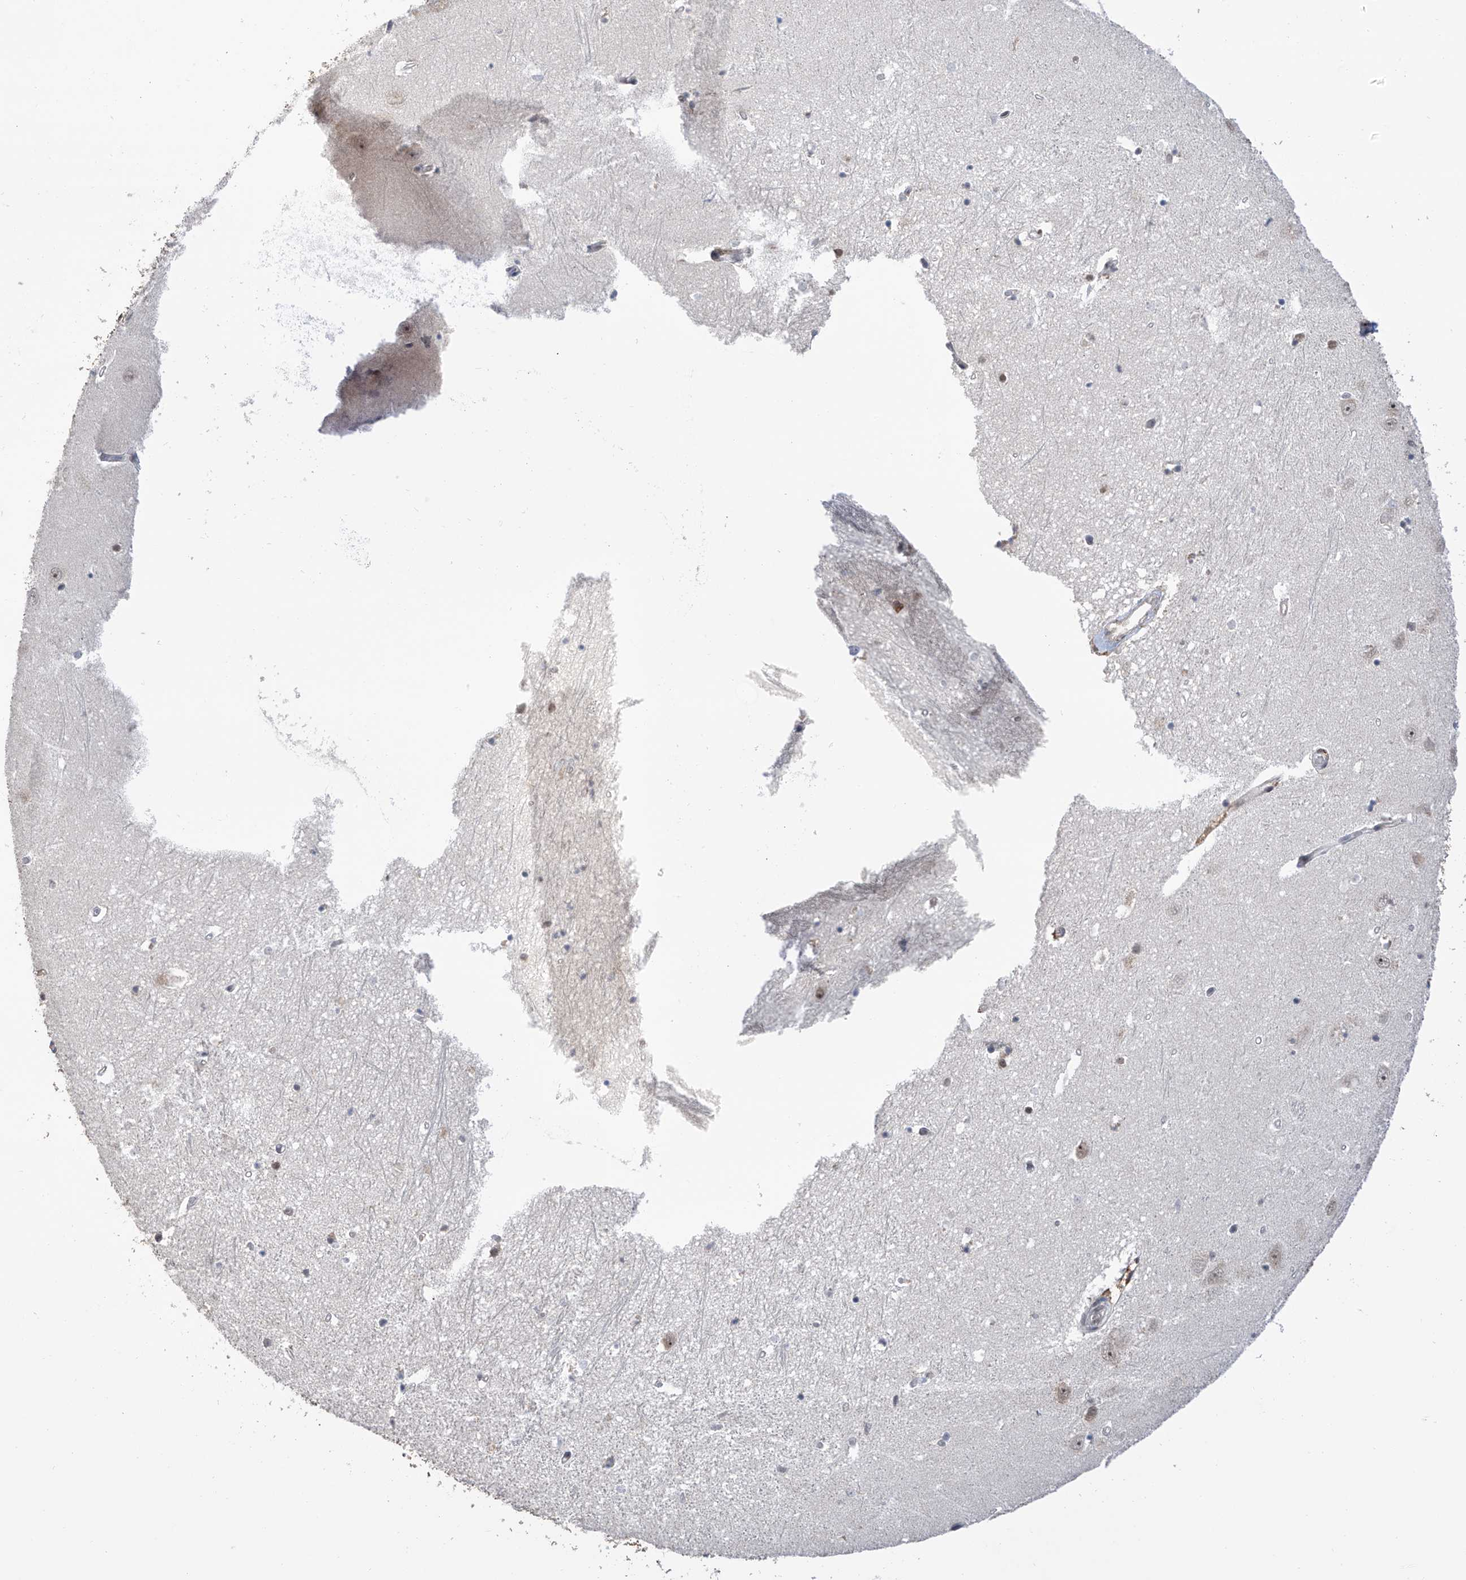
{"staining": {"intensity": "negative", "quantity": "none", "location": "none"}, "tissue": "hippocampus", "cell_type": "Glial cells", "image_type": "normal", "snomed": [{"axis": "morphology", "description": "Normal tissue, NOS"}, {"axis": "topography", "description": "Hippocampus"}], "caption": "Hippocampus was stained to show a protein in brown. There is no significant expression in glial cells. (DAB immunohistochemistry with hematoxylin counter stain).", "gene": "C1orf131", "patient": {"sex": "female", "age": 64}}